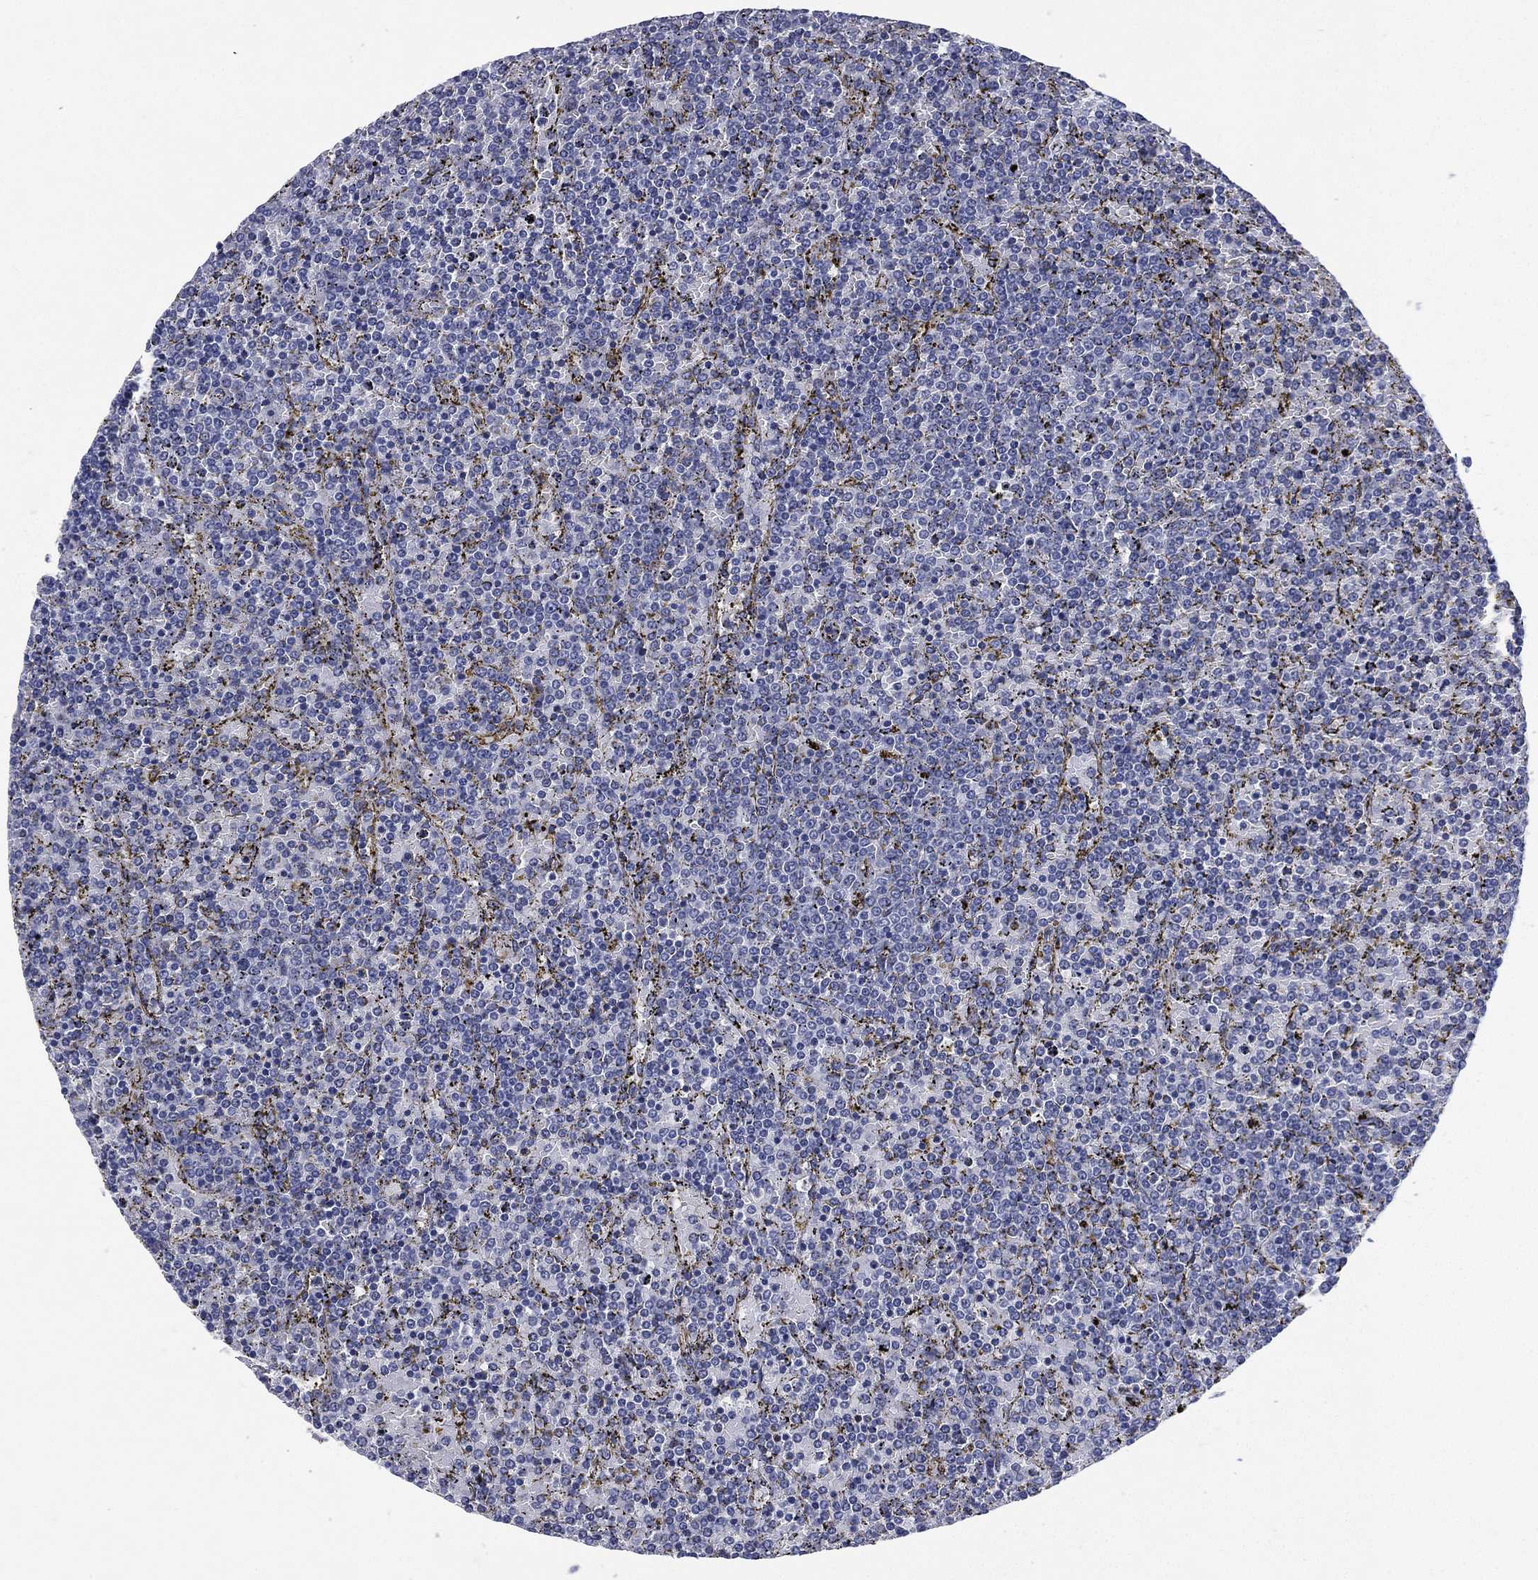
{"staining": {"intensity": "negative", "quantity": "none", "location": "none"}, "tissue": "lymphoma", "cell_type": "Tumor cells", "image_type": "cancer", "snomed": [{"axis": "morphology", "description": "Malignant lymphoma, non-Hodgkin's type, Low grade"}, {"axis": "topography", "description": "Spleen"}], "caption": "The immunohistochemistry photomicrograph has no significant staining in tumor cells of low-grade malignant lymphoma, non-Hodgkin's type tissue.", "gene": "KRT35", "patient": {"sex": "female", "age": 77}}